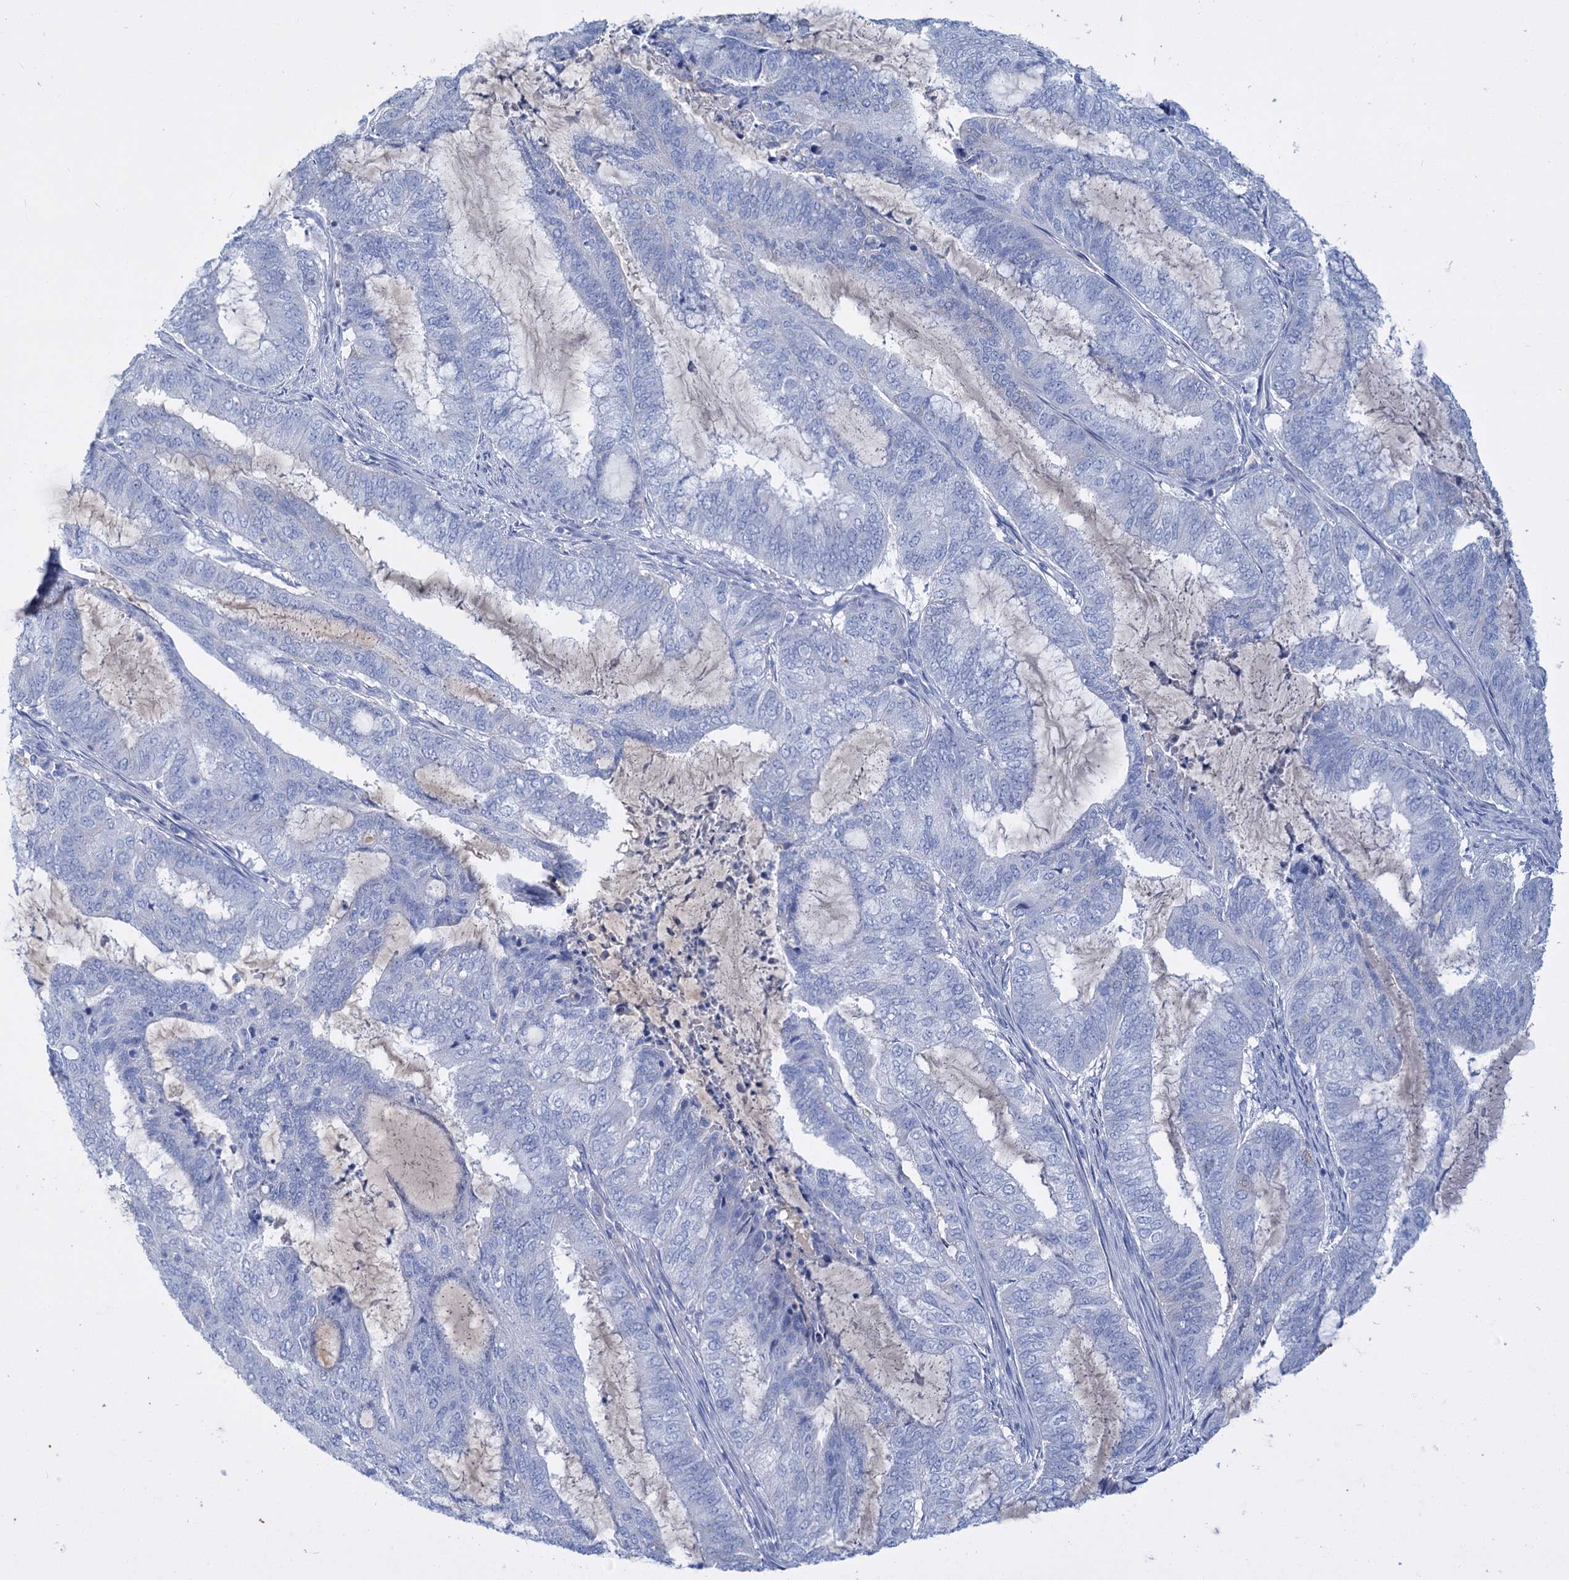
{"staining": {"intensity": "negative", "quantity": "none", "location": "none"}, "tissue": "endometrial cancer", "cell_type": "Tumor cells", "image_type": "cancer", "snomed": [{"axis": "morphology", "description": "Adenocarcinoma, NOS"}, {"axis": "topography", "description": "Endometrium"}], "caption": "The photomicrograph shows no staining of tumor cells in endometrial cancer (adenocarcinoma).", "gene": "FBXW12", "patient": {"sex": "female", "age": 51}}